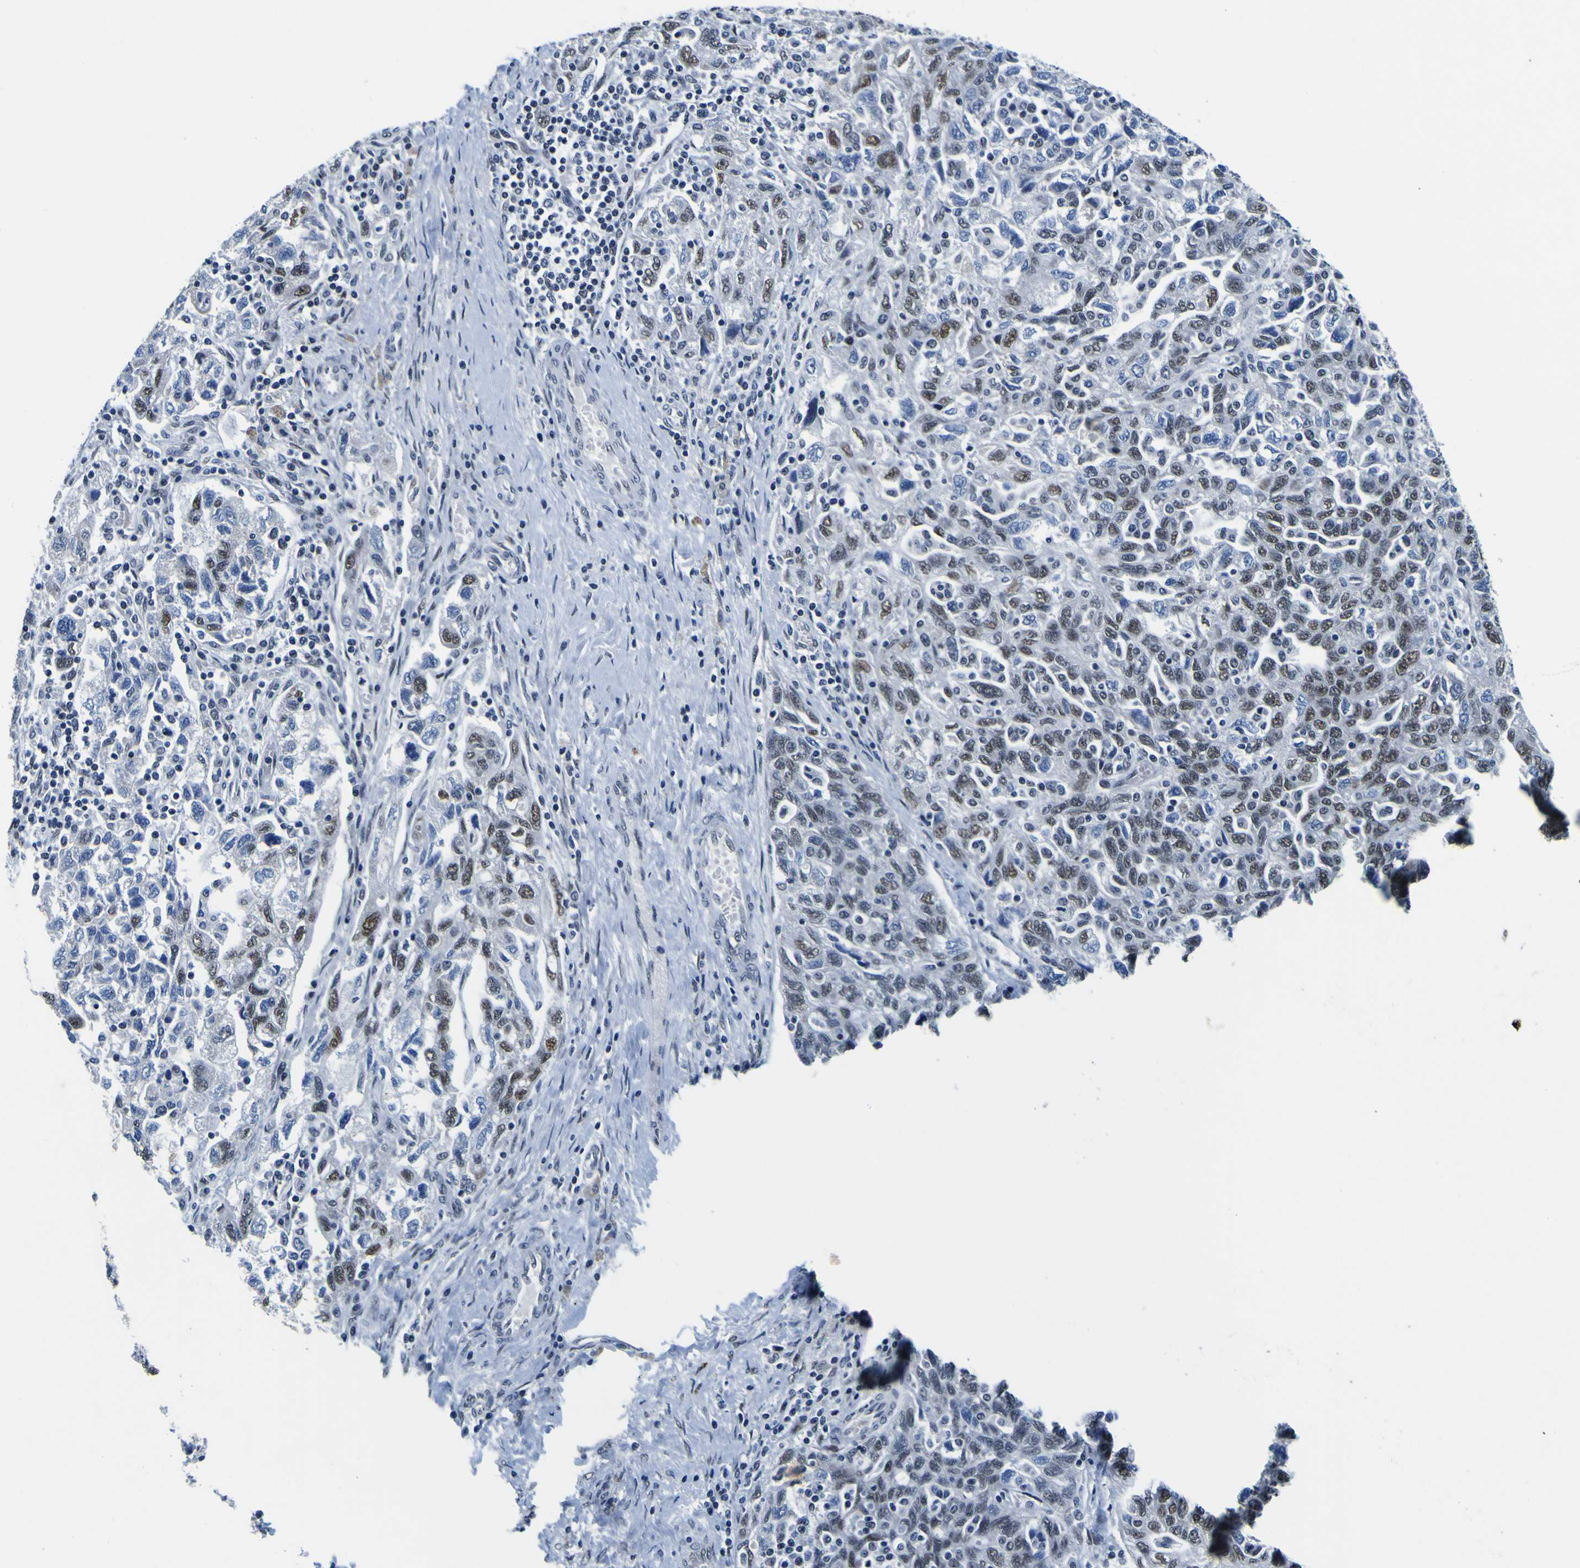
{"staining": {"intensity": "weak", "quantity": "25%-75%", "location": "nuclear"}, "tissue": "ovarian cancer", "cell_type": "Tumor cells", "image_type": "cancer", "snomed": [{"axis": "morphology", "description": "Carcinoma, NOS"}, {"axis": "morphology", "description": "Cystadenocarcinoma, serous, NOS"}, {"axis": "topography", "description": "Ovary"}], "caption": "Human ovarian cancer (carcinoma) stained with a brown dye demonstrates weak nuclear positive expression in approximately 25%-75% of tumor cells.", "gene": "CUL4B", "patient": {"sex": "female", "age": 69}}